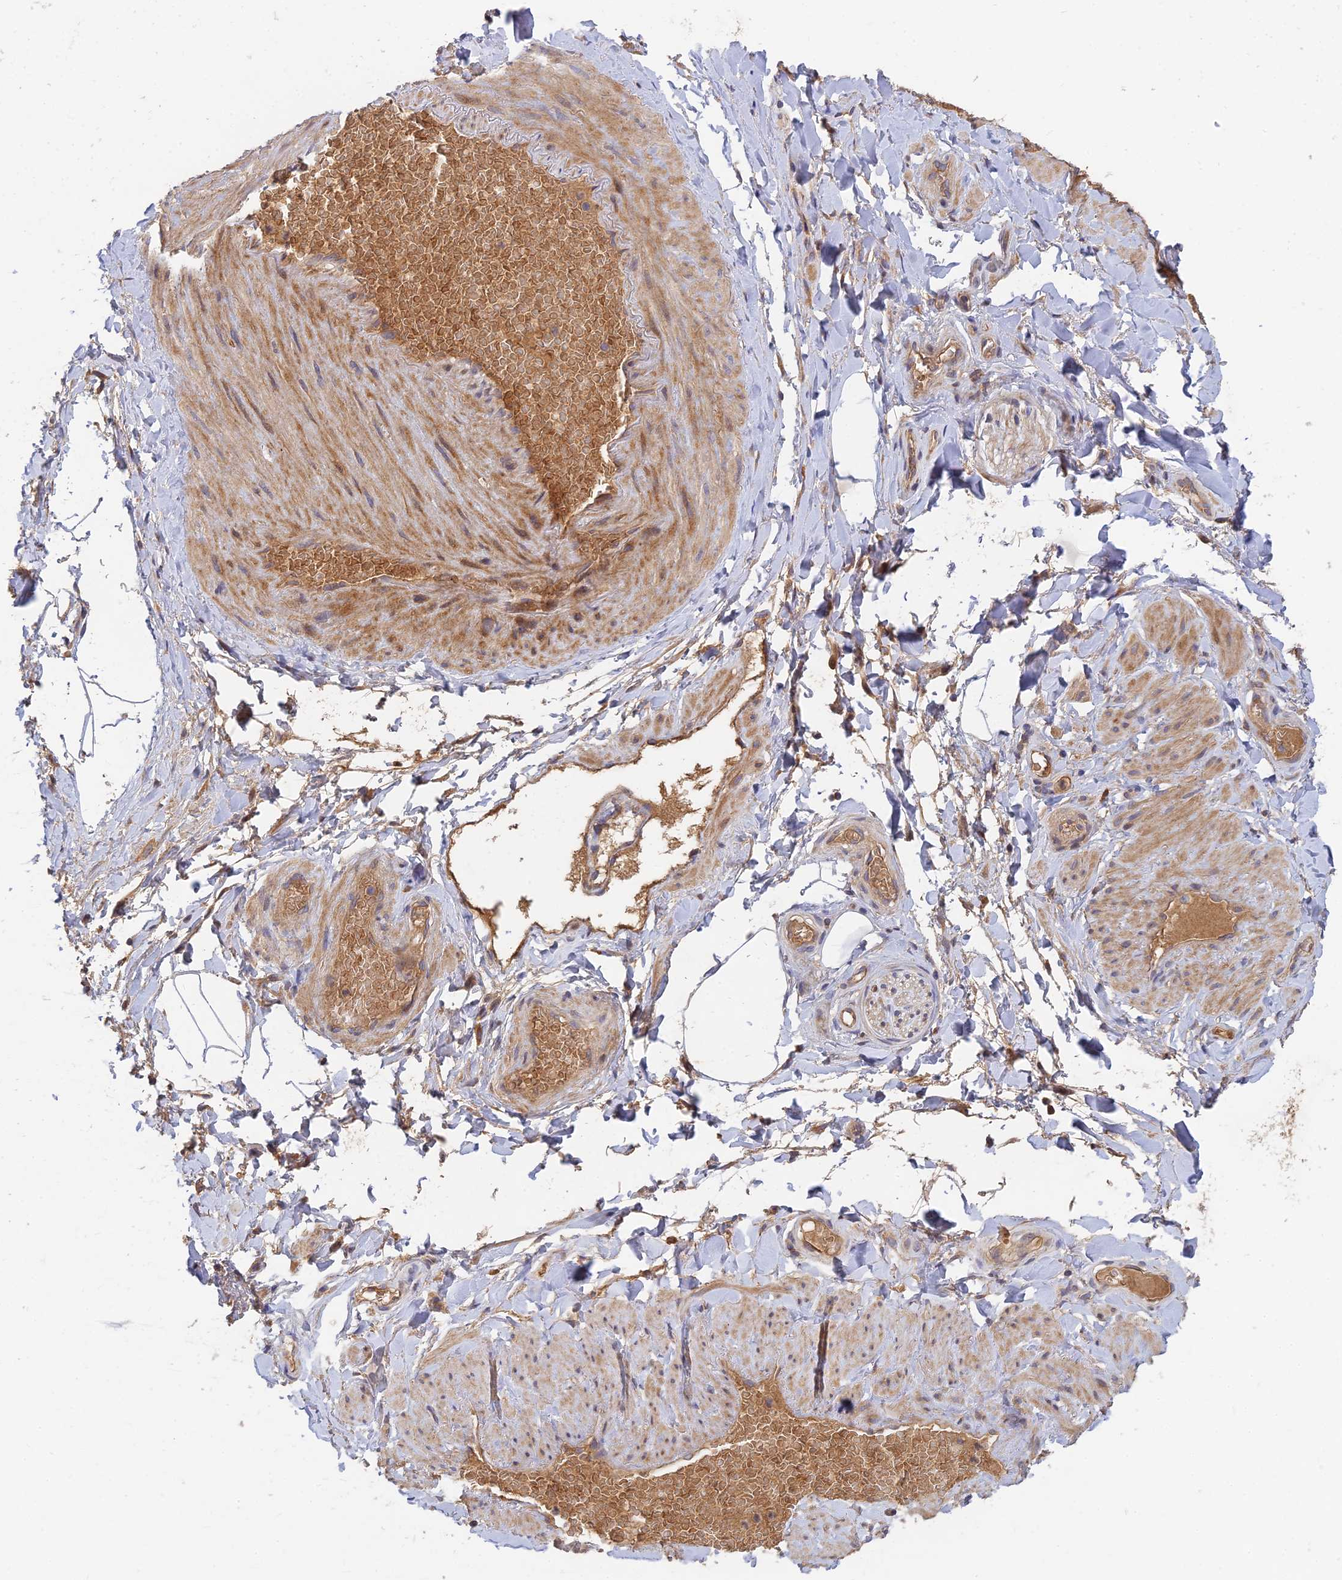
{"staining": {"intensity": "negative", "quantity": "none", "location": "none"}, "tissue": "adipose tissue", "cell_type": "Adipocytes", "image_type": "normal", "snomed": [{"axis": "morphology", "description": "Normal tissue, NOS"}, {"axis": "topography", "description": "Soft tissue"}, {"axis": "topography", "description": "Vascular tissue"}], "caption": "Photomicrograph shows no significant protein positivity in adipocytes of benign adipose tissue. (DAB immunohistochemistry, high magnification).", "gene": "FAM151B", "patient": {"sex": "male", "age": 54}}